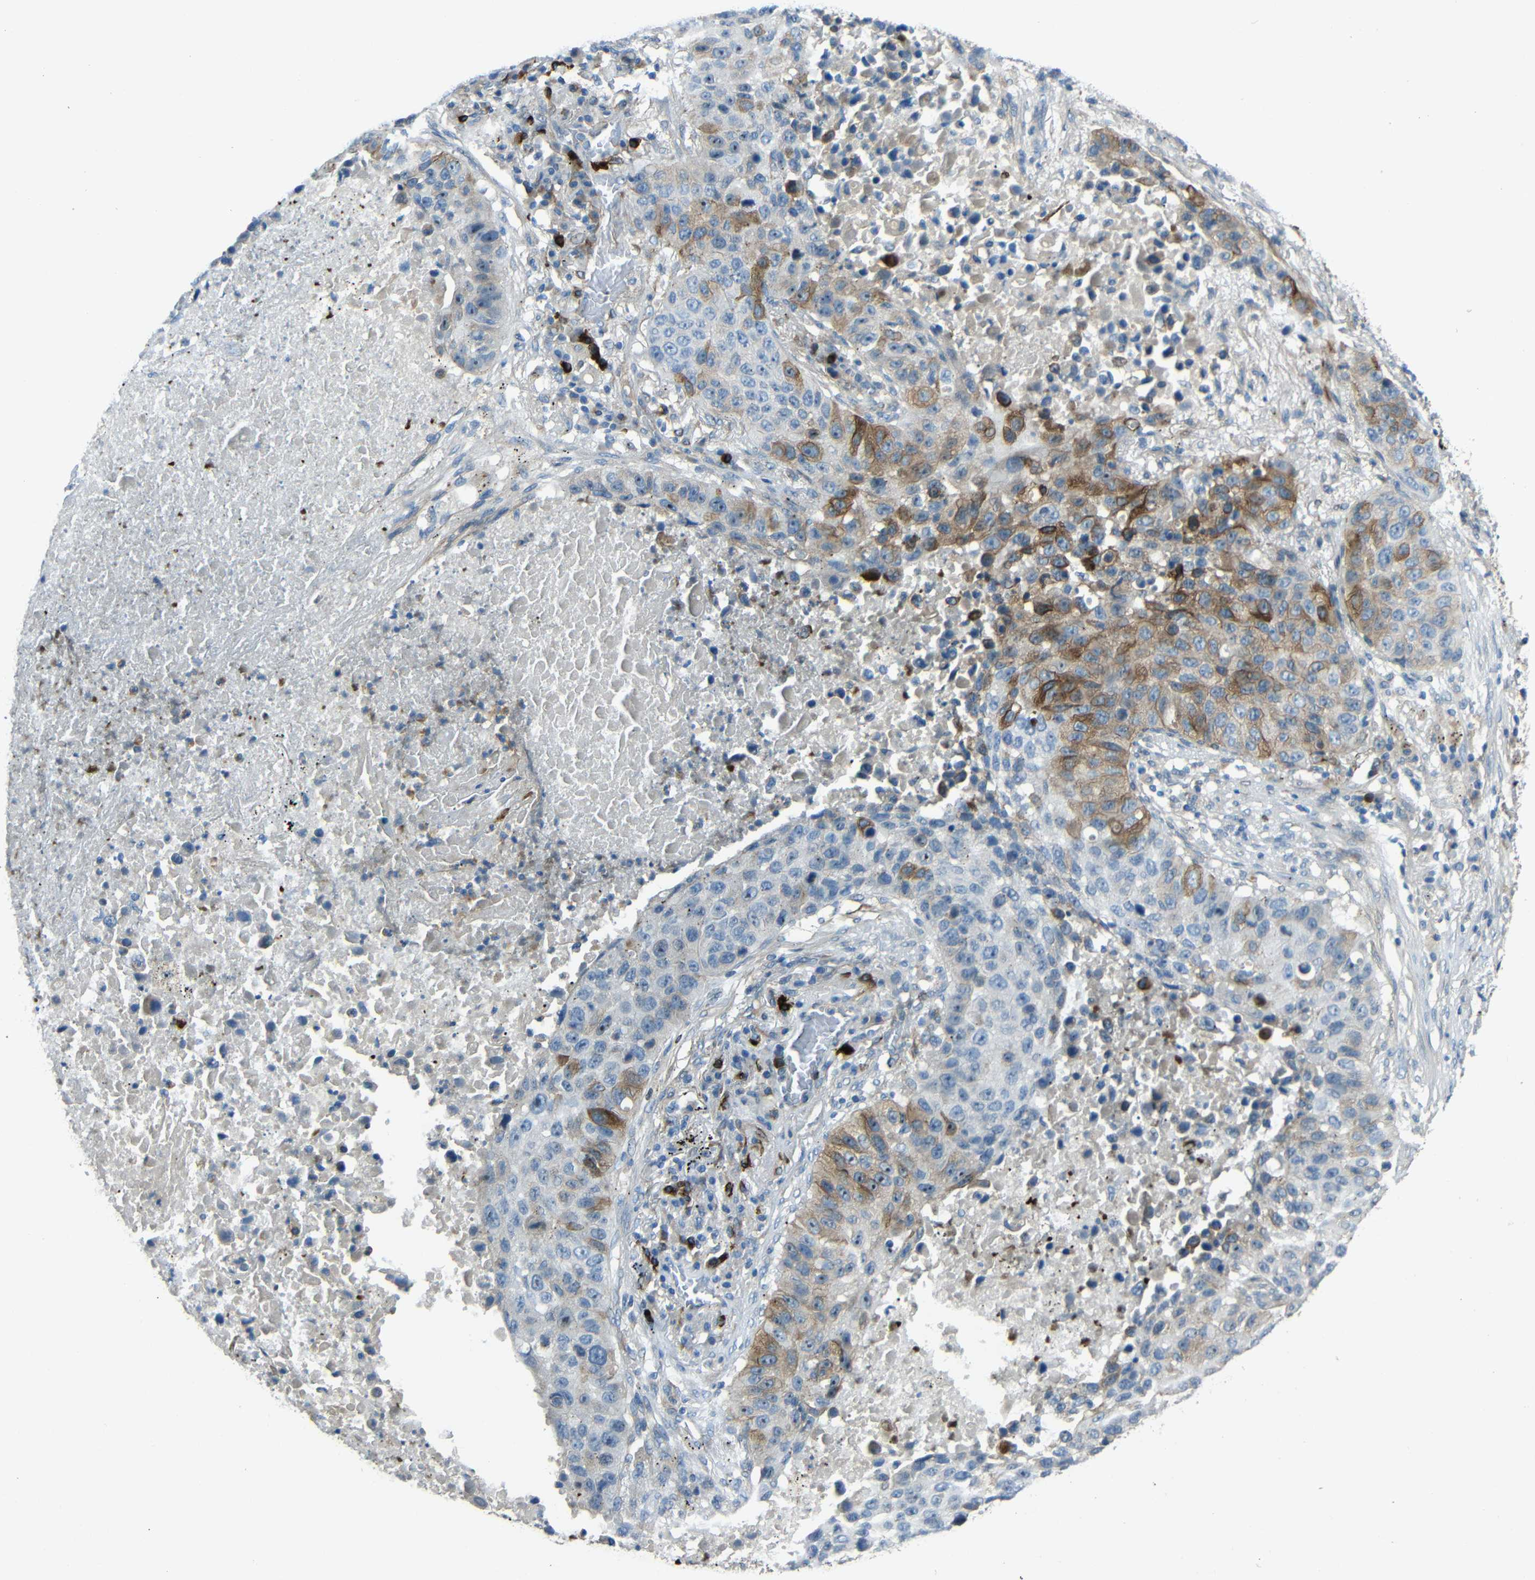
{"staining": {"intensity": "moderate", "quantity": "25%-75%", "location": "cytoplasmic/membranous"}, "tissue": "lung cancer", "cell_type": "Tumor cells", "image_type": "cancer", "snomed": [{"axis": "morphology", "description": "Squamous cell carcinoma, NOS"}, {"axis": "topography", "description": "Lung"}], "caption": "A medium amount of moderate cytoplasmic/membranous expression is present in approximately 25%-75% of tumor cells in lung cancer (squamous cell carcinoma) tissue.", "gene": "DCLK1", "patient": {"sex": "male", "age": 57}}